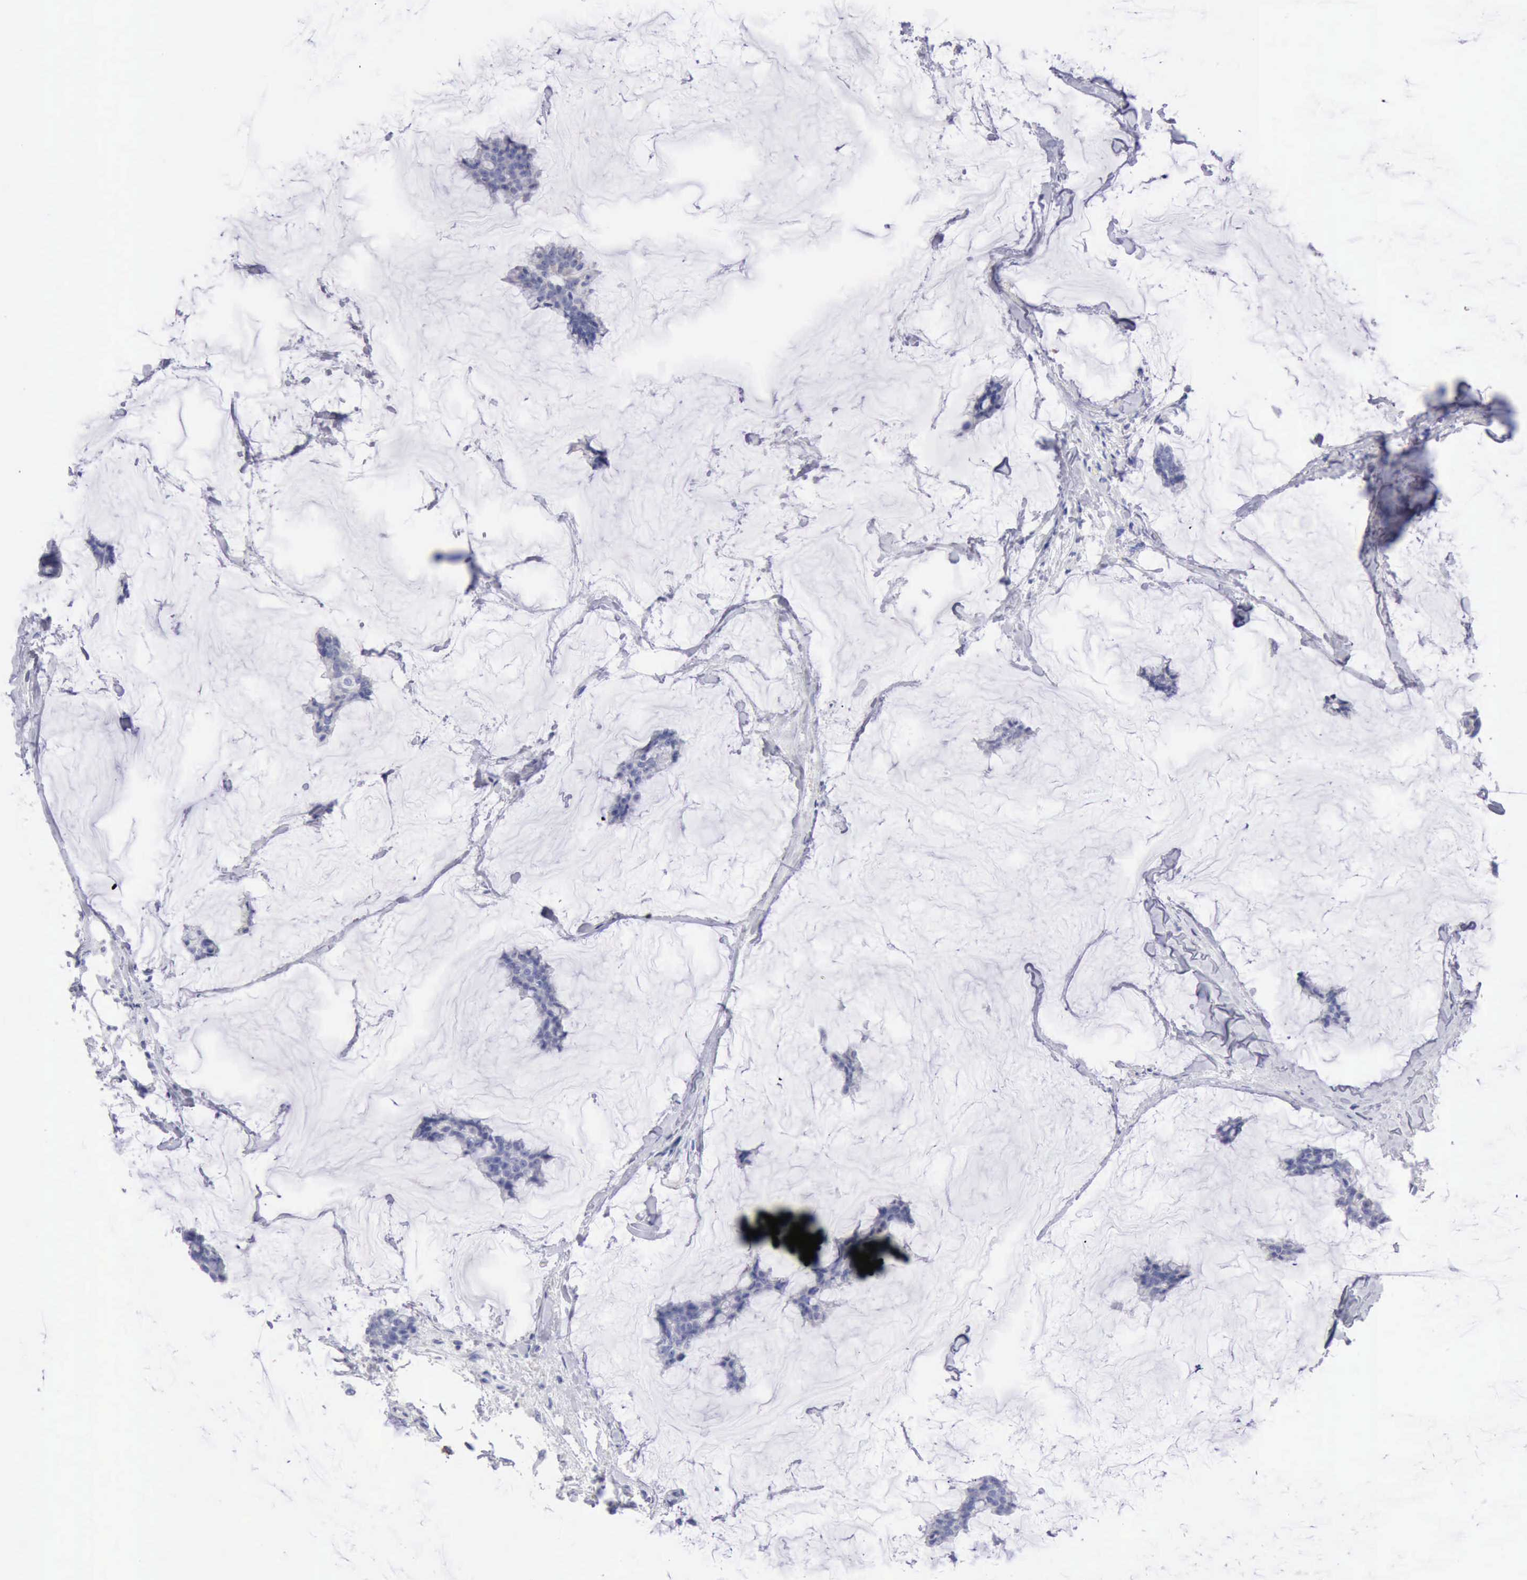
{"staining": {"intensity": "negative", "quantity": "none", "location": "none"}, "tissue": "breast cancer", "cell_type": "Tumor cells", "image_type": "cancer", "snomed": [{"axis": "morphology", "description": "Duct carcinoma"}, {"axis": "topography", "description": "Breast"}], "caption": "A high-resolution histopathology image shows IHC staining of infiltrating ductal carcinoma (breast), which shows no significant expression in tumor cells.", "gene": "ANGEL1", "patient": {"sex": "female", "age": 93}}